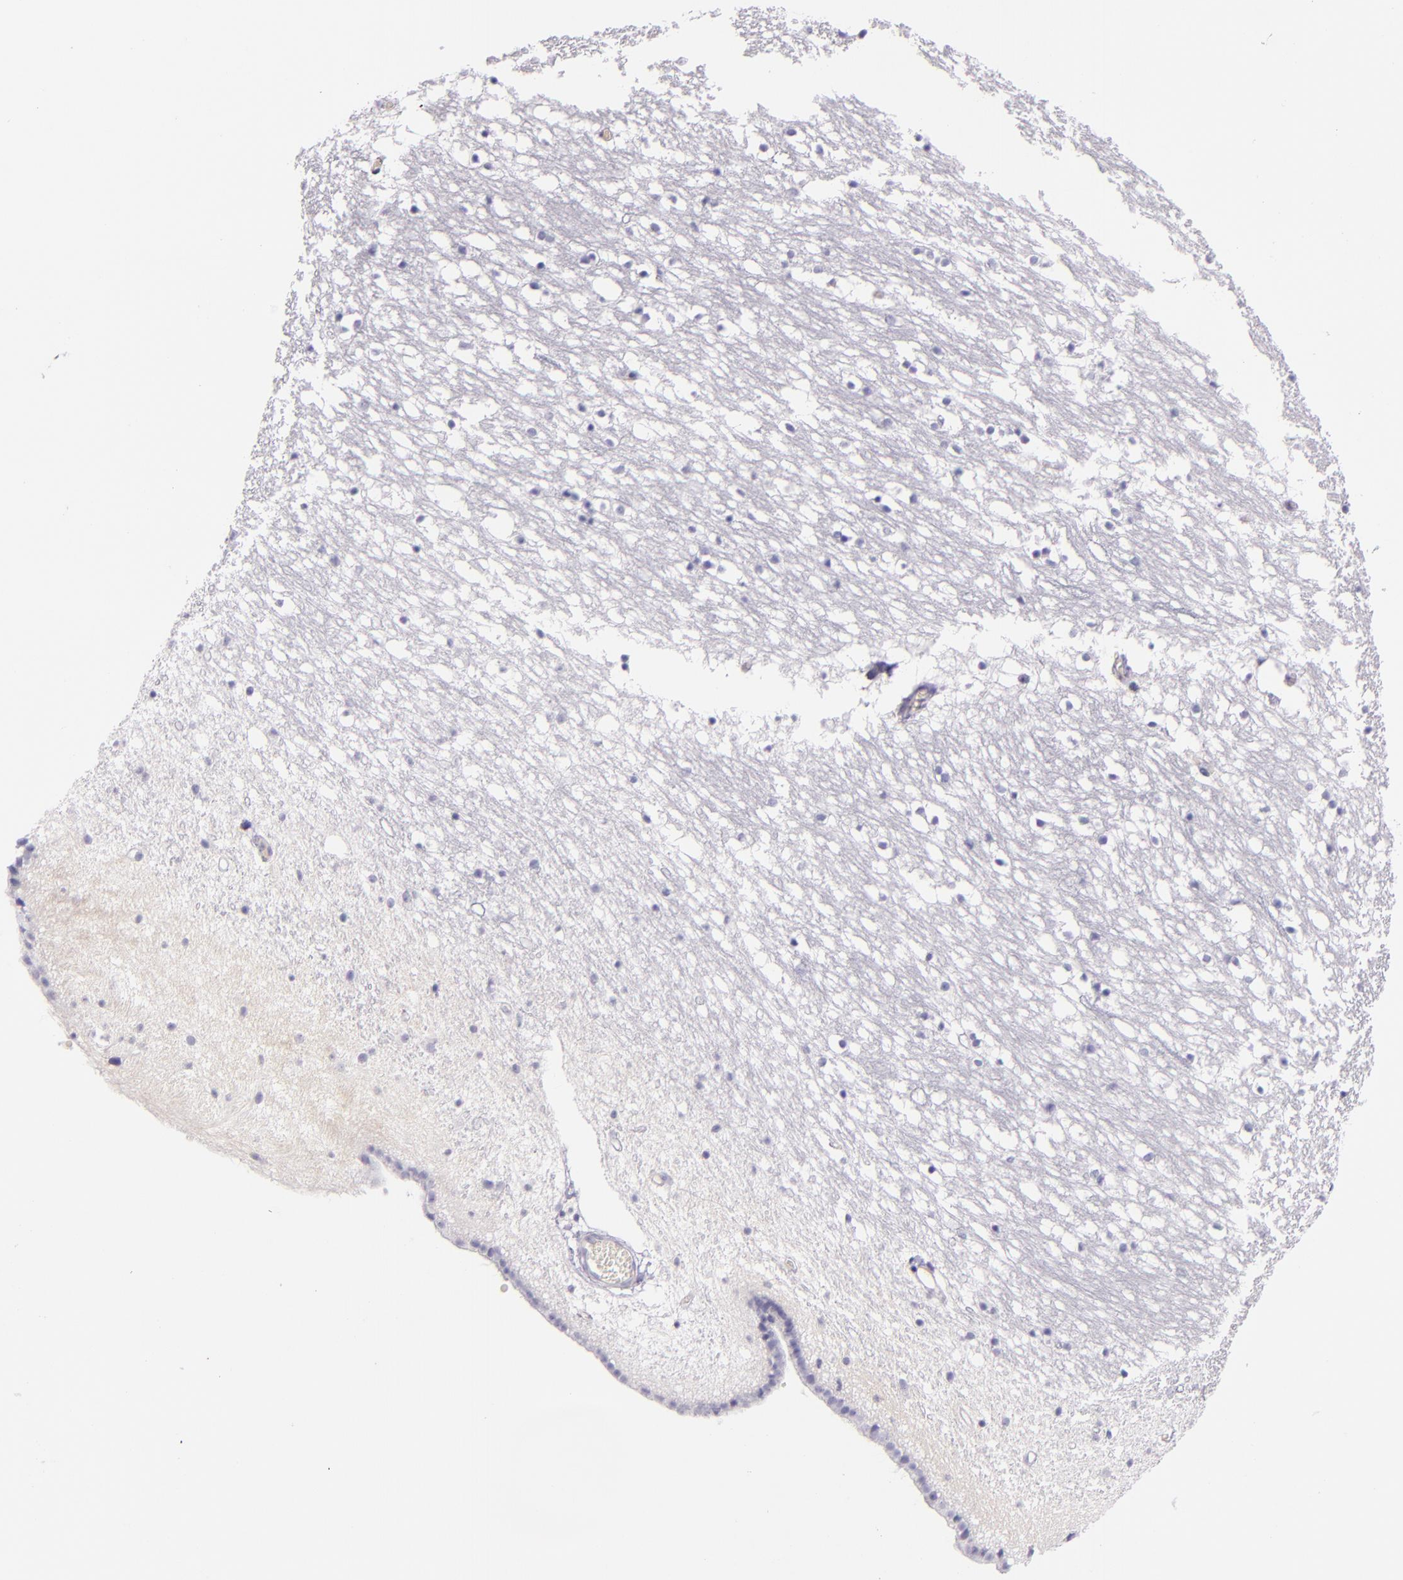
{"staining": {"intensity": "negative", "quantity": "none", "location": "none"}, "tissue": "caudate", "cell_type": "Glial cells", "image_type": "normal", "snomed": [{"axis": "morphology", "description": "Normal tissue, NOS"}, {"axis": "topography", "description": "Lateral ventricle wall"}], "caption": "An immunohistochemistry (IHC) histopathology image of normal caudate is shown. There is no staining in glial cells of caudate. (Stains: DAB (3,3'-diaminobenzidine) IHC with hematoxylin counter stain, Microscopy: brightfield microscopy at high magnification).", "gene": "ICAM1", "patient": {"sex": "male", "age": 45}}